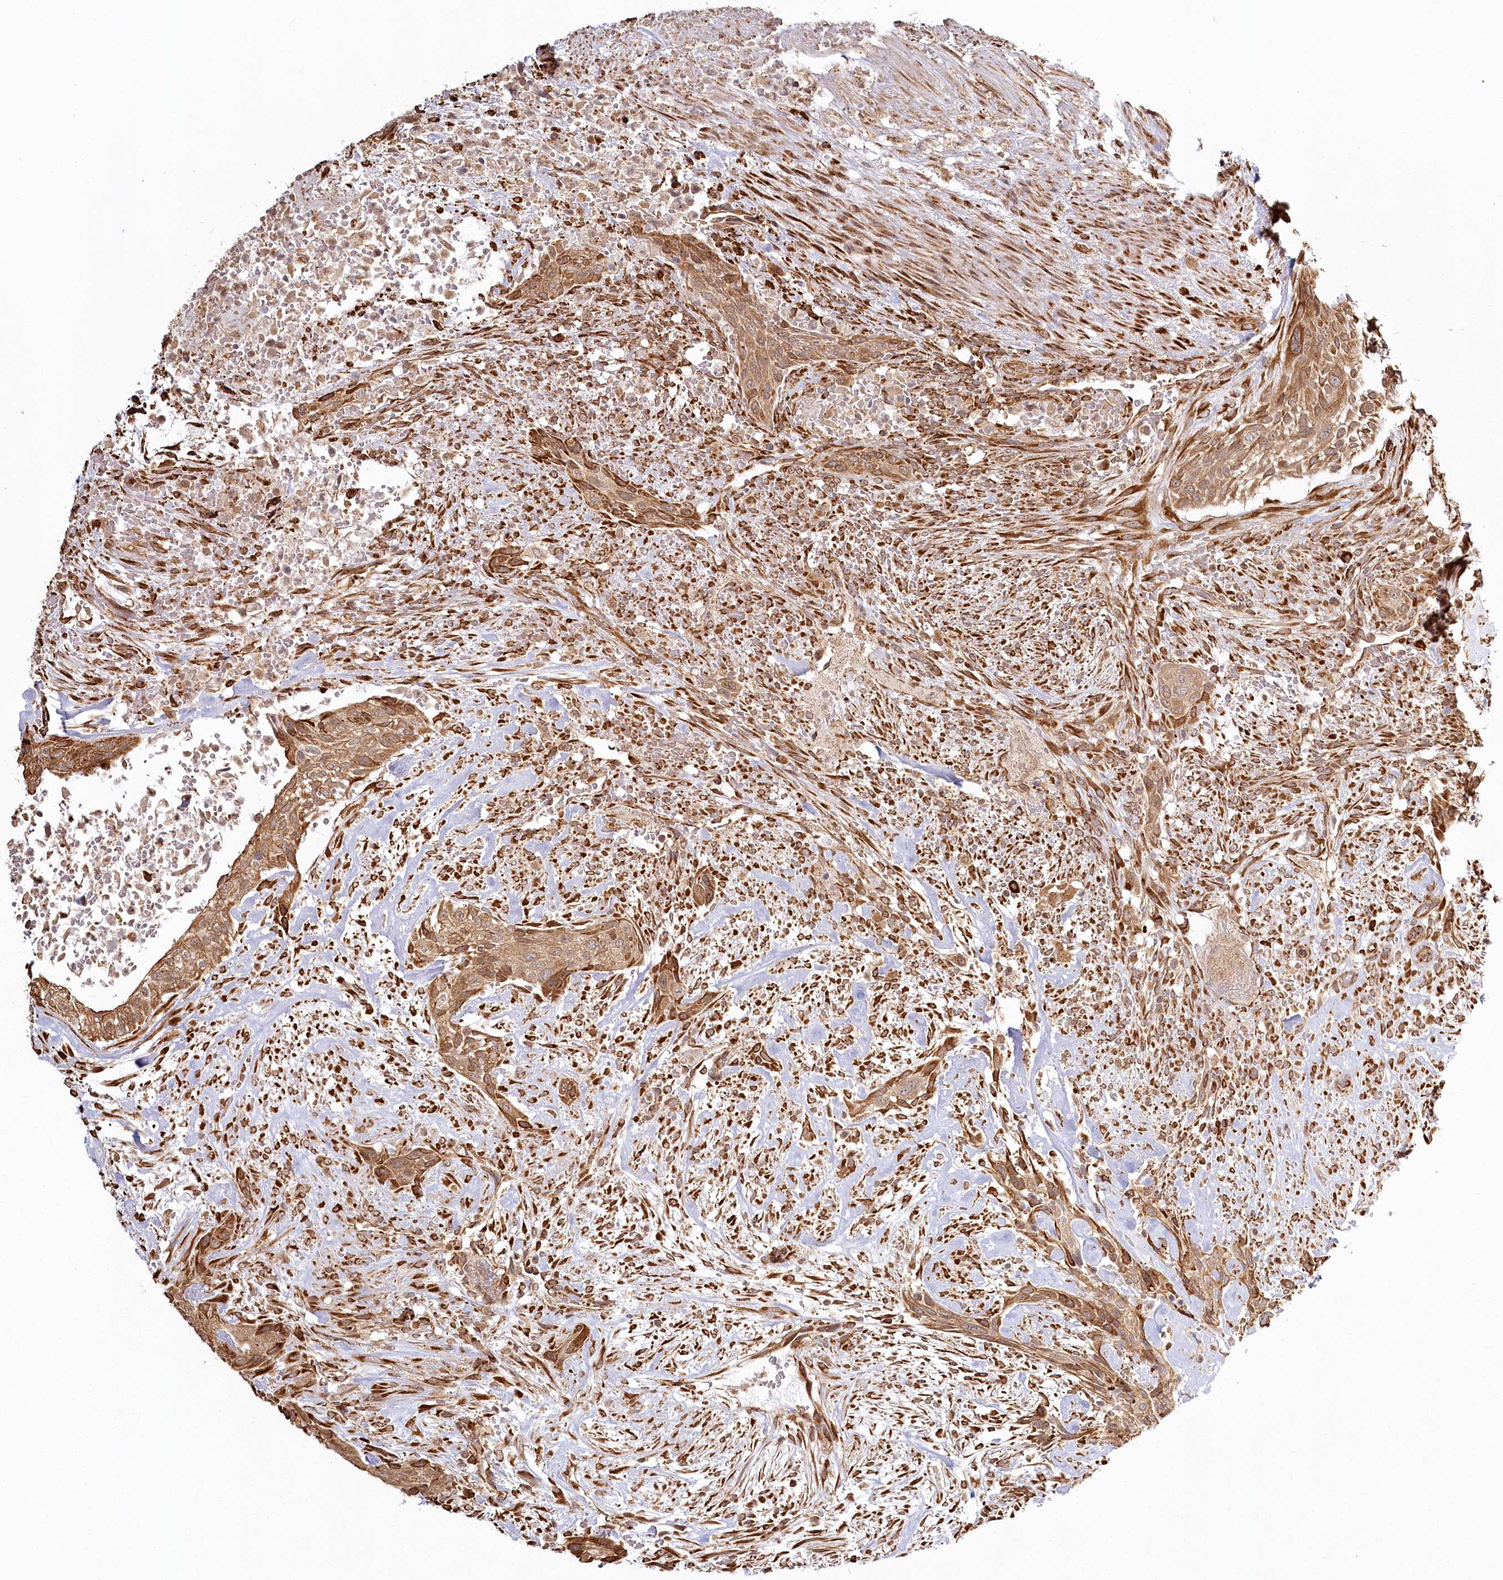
{"staining": {"intensity": "moderate", "quantity": ">75%", "location": "cytoplasmic/membranous"}, "tissue": "urothelial cancer", "cell_type": "Tumor cells", "image_type": "cancer", "snomed": [{"axis": "morphology", "description": "Urothelial carcinoma, High grade"}, {"axis": "topography", "description": "Urinary bladder"}], "caption": "Urothelial carcinoma (high-grade) tissue displays moderate cytoplasmic/membranous expression in about >75% of tumor cells, visualized by immunohistochemistry.", "gene": "FAM13A", "patient": {"sex": "male", "age": 35}}